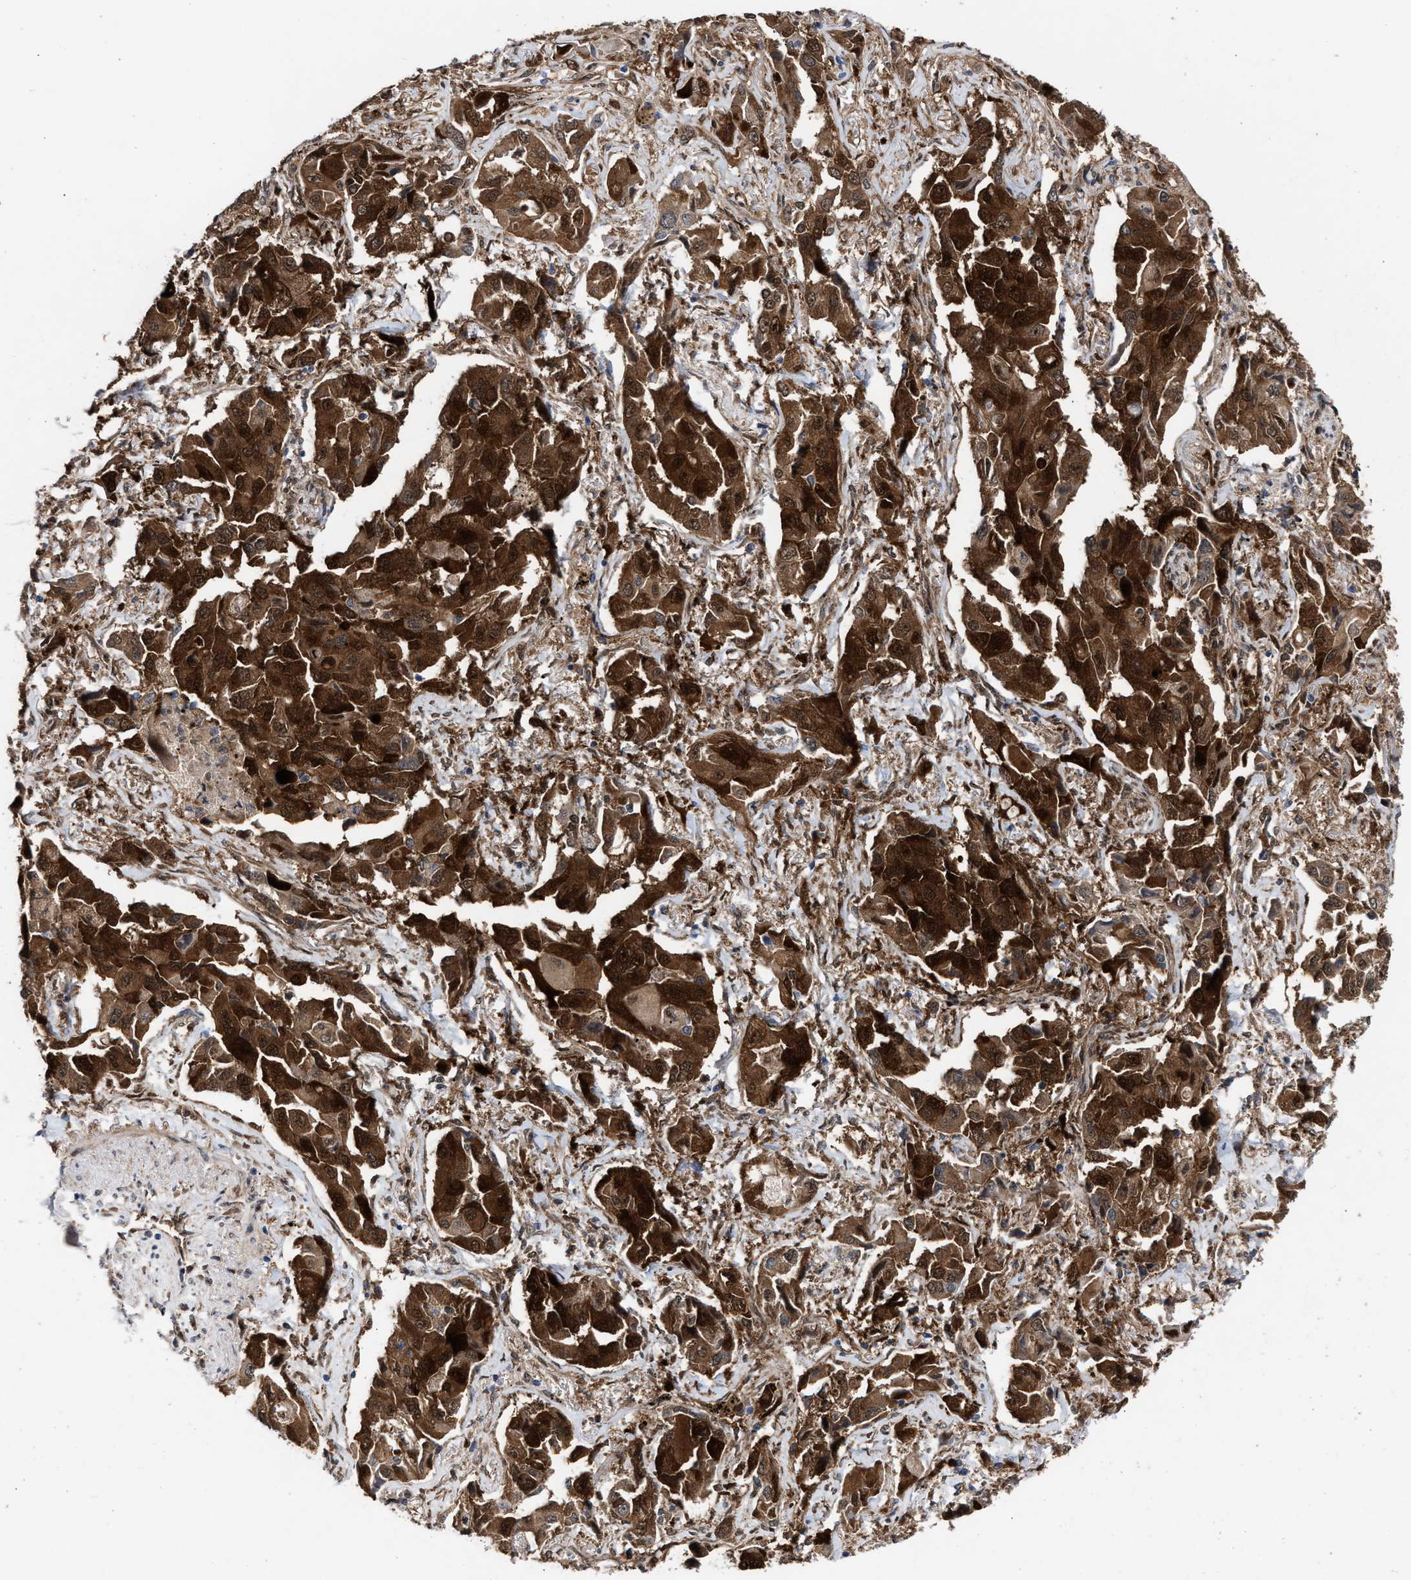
{"staining": {"intensity": "strong", "quantity": ">75%", "location": "cytoplasmic/membranous,nuclear"}, "tissue": "lung cancer", "cell_type": "Tumor cells", "image_type": "cancer", "snomed": [{"axis": "morphology", "description": "Adenocarcinoma, NOS"}, {"axis": "topography", "description": "Lung"}], "caption": "Immunohistochemical staining of lung adenocarcinoma demonstrates high levels of strong cytoplasmic/membranous and nuclear expression in about >75% of tumor cells.", "gene": "TP53I3", "patient": {"sex": "female", "age": 65}}